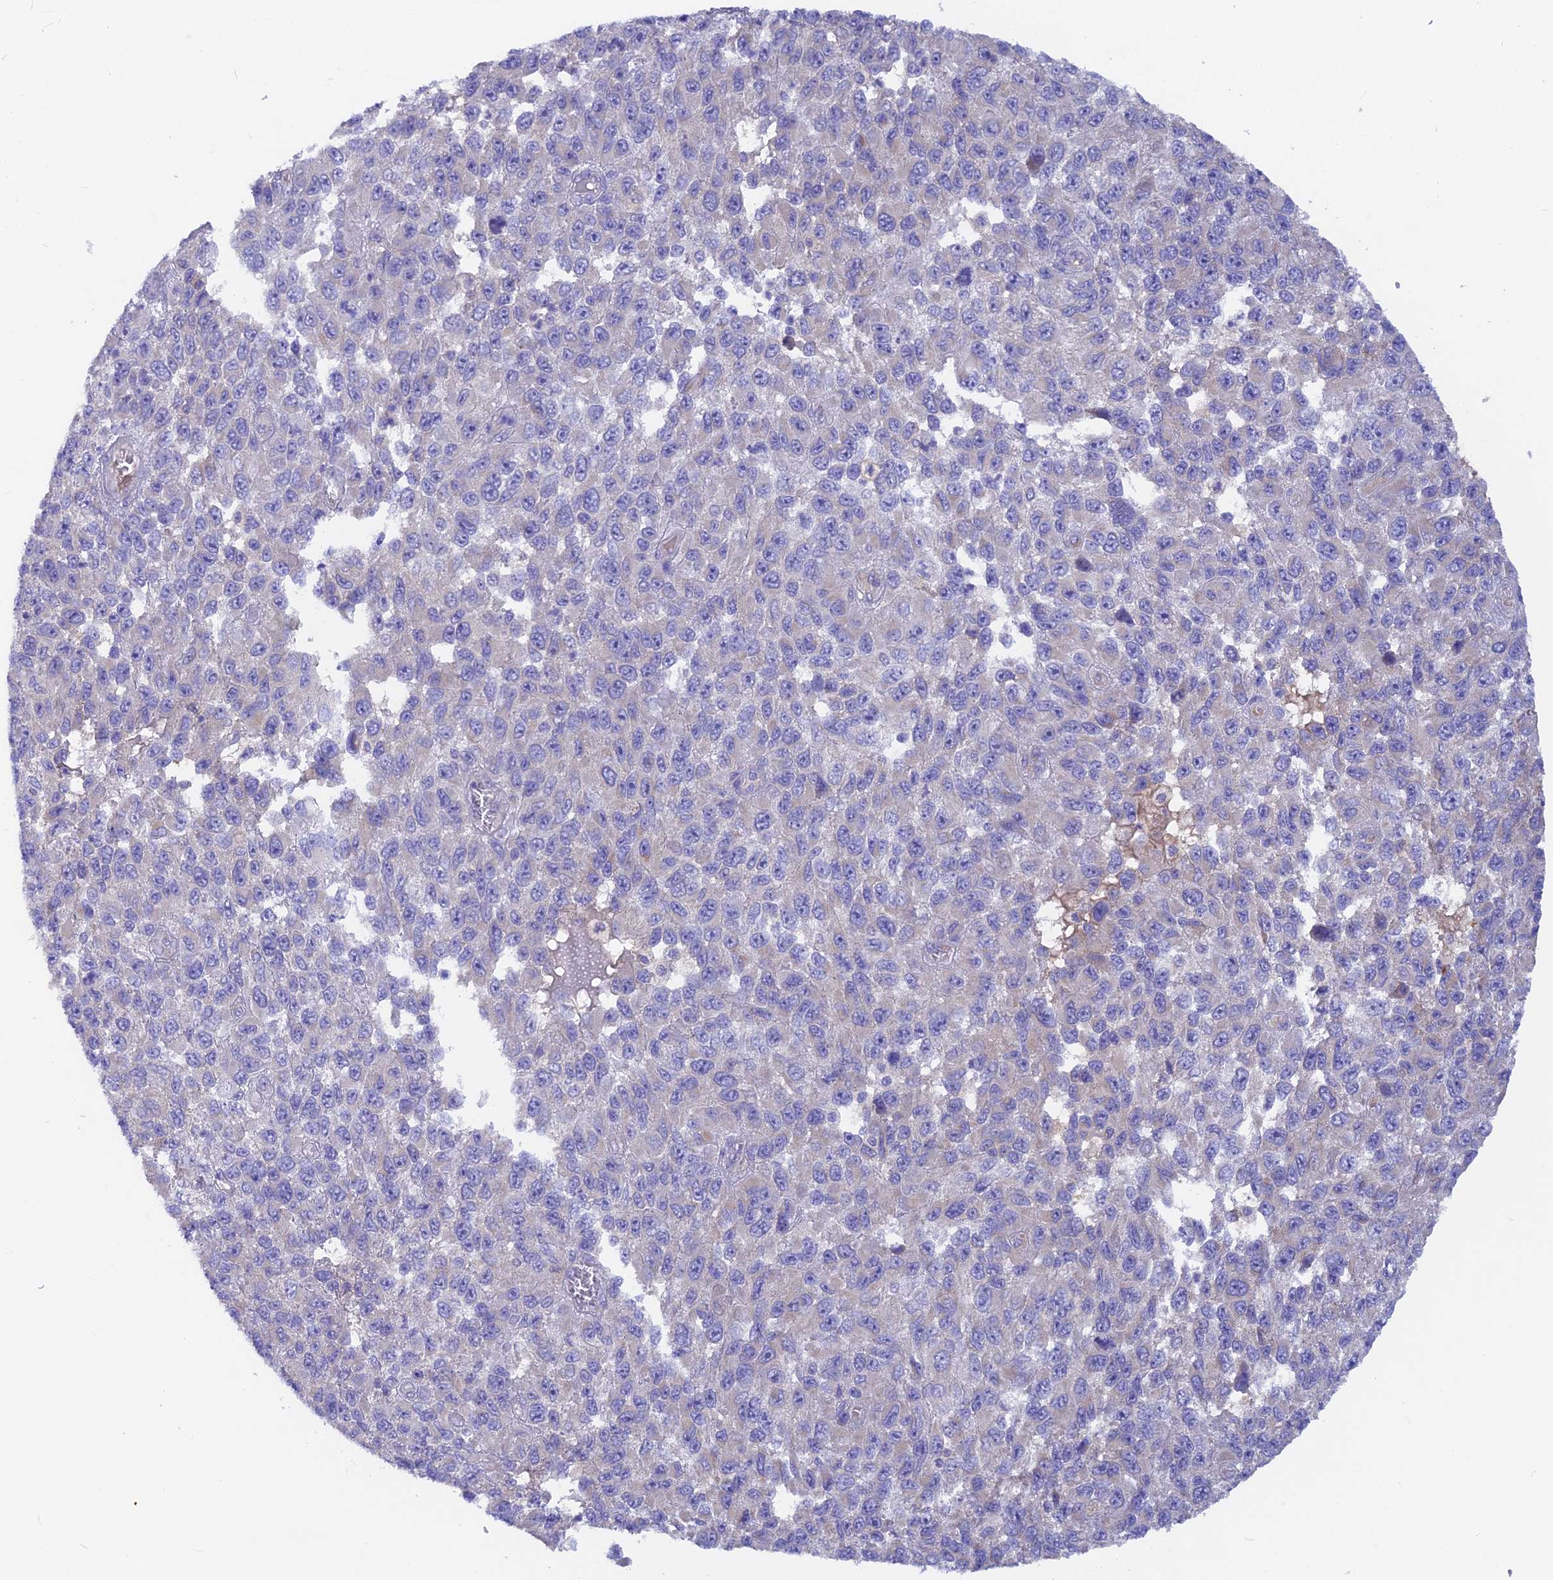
{"staining": {"intensity": "negative", "quantity": "none", "location": "none"}, "tissue": "melanoma", "cell_type": "Tumor cells", "image_type": "cancer", "snomed": [{"axis": "morphology", "description": "Normal tissue, NOS"}, {"axis": "morphology", "description": "Malignant melanoma, NOS"}, {"axis": "topography", "description": "Skin"}], "caption": "Tumor cells show no significant protein expression in melanoma. The staining was performed using DAB (3,3'-diaminobenzidine) to visualize the protein expression in brown, while the nuclei were stained in blue with hematoxylin (Magnification: 20x).", "gene": "PZP", "patient": {"sex": "female", "age": 96}}